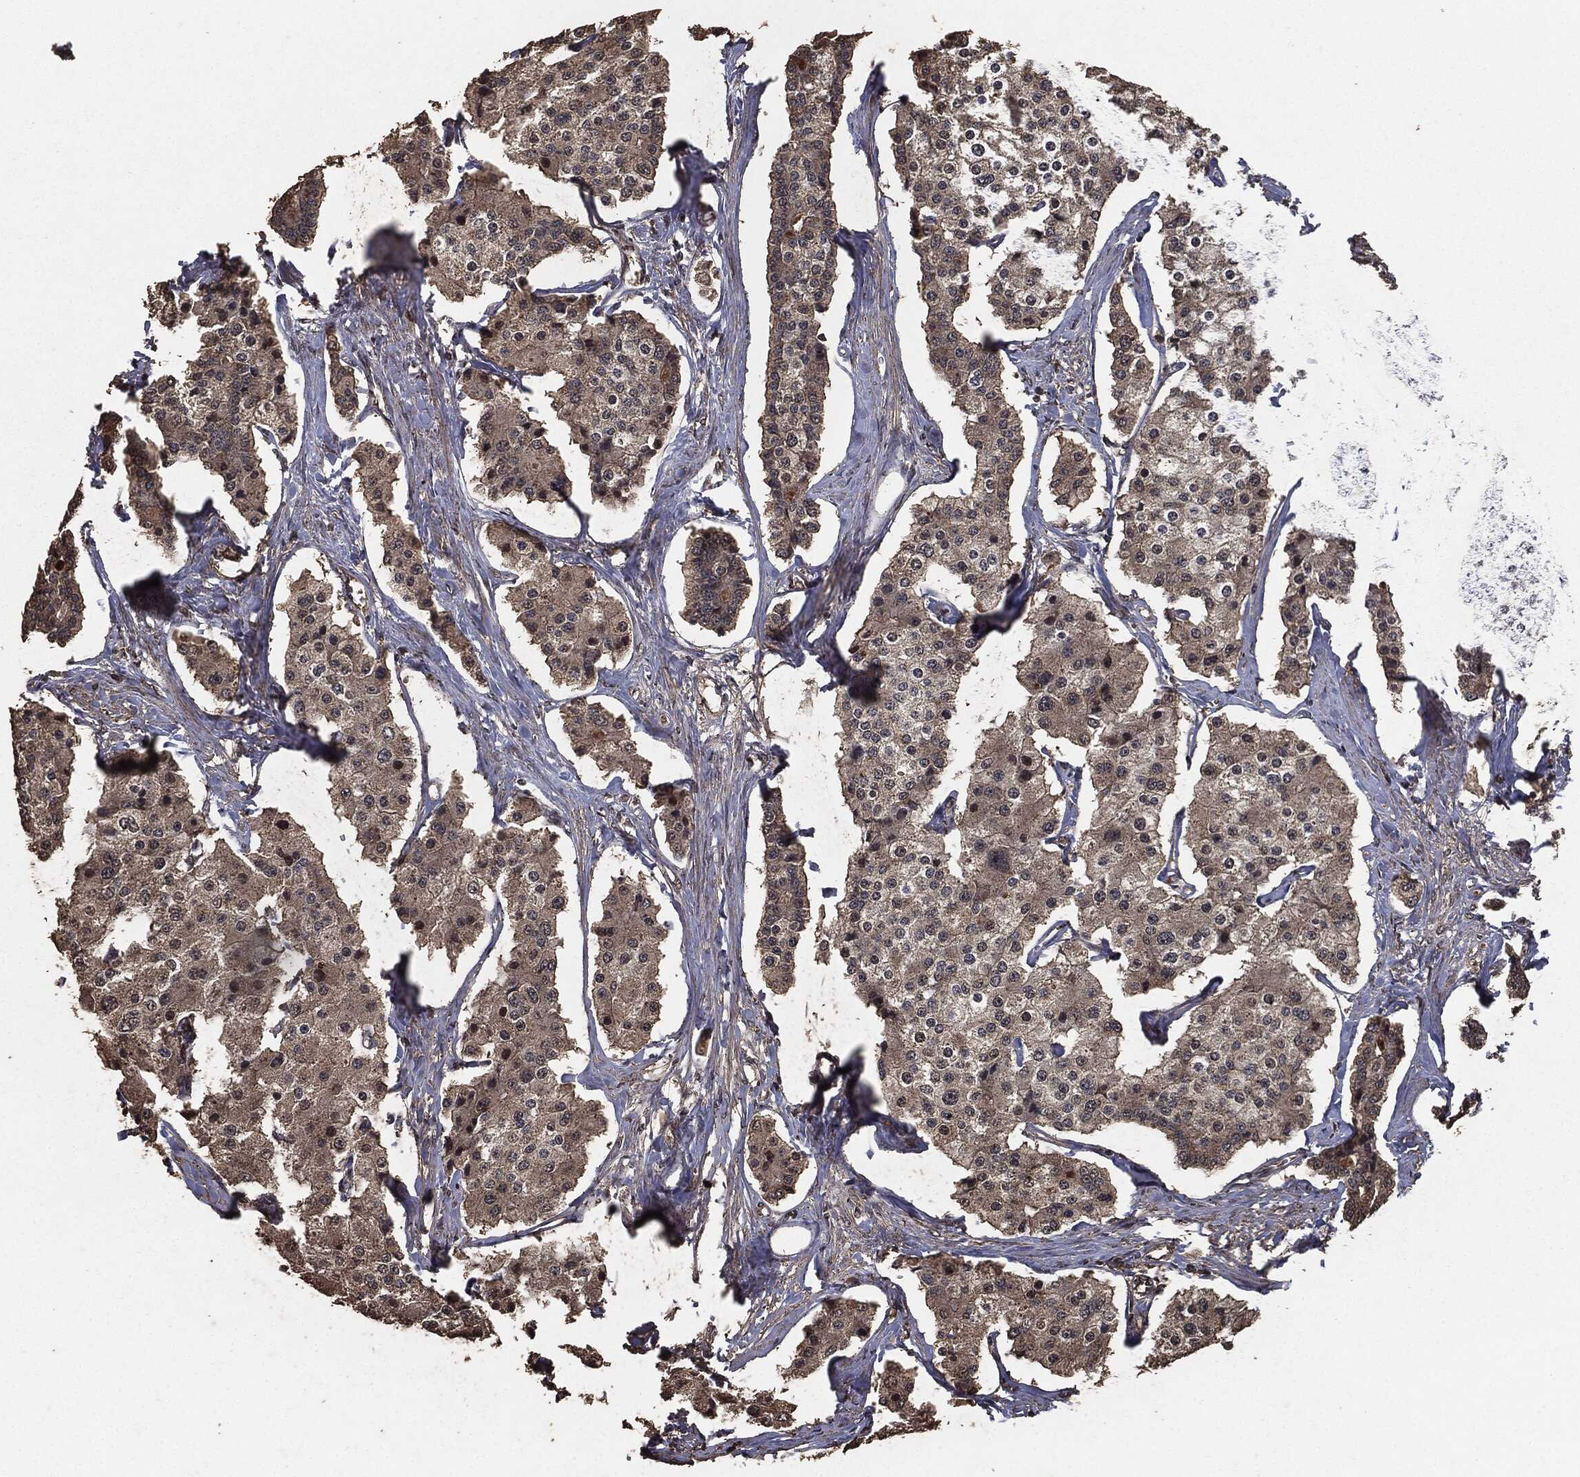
{"staining": {"intensity": "weak", "quantity": ">75%", "location": "cytoplasmic/membranous"}, "tissue": "carcinoid", "cell_type": "Tumor cells", "image_type": "cancer", "snomed": [{"axis": "morphology", "description": "Carcinoid, malignant, NOS"}, {"axis": "topography", "description": "Small intestine"}], "caption": "This micrograph reveals immunohistochemistry staining of carcinoid, with low weak cytoplasmic/membranous staining in approximately >75% of tumor cells.", "gene": "AKT1S1", "patient": {"sex": "female", "age": 65}}